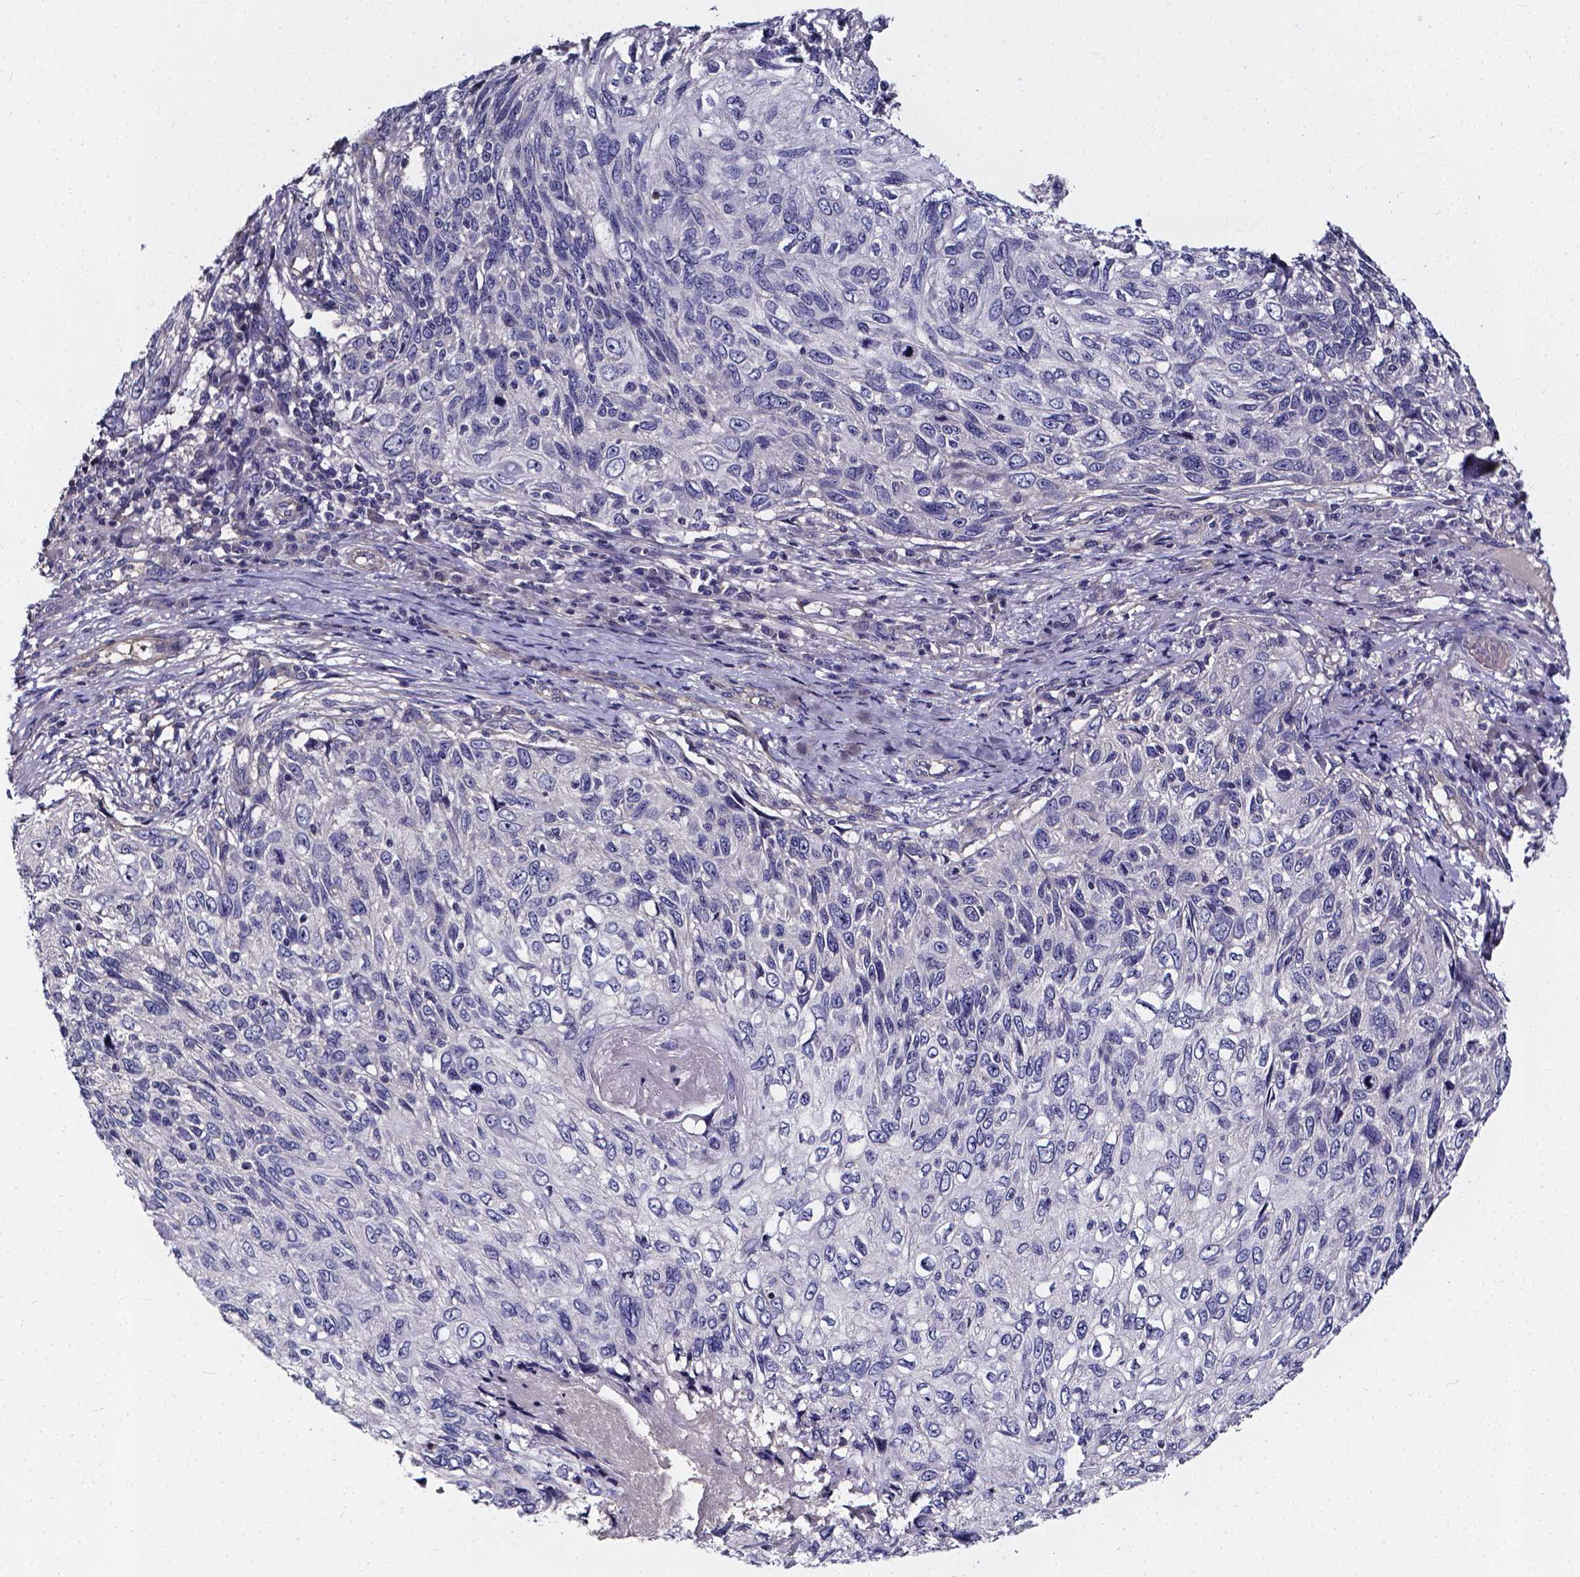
{"staining": {"intensity": "negative", "quantity": "none", "location": "none"}, "tissue": "skin cancer", "cell_type": "Tumor cells", "image_type": "cancer", "snomed": [{"axis": "morphology", "description": "Squamous cell carcinoma, NOS"}, {"axis": "topography", "description": "Skin"}], "caption": "This is an immunohistochemistry image of skin squamous cell carcinoma. There is no expression in tumor cells.", "gene": "CACNG8", "patient": {"sex": "male", "age": 92}}